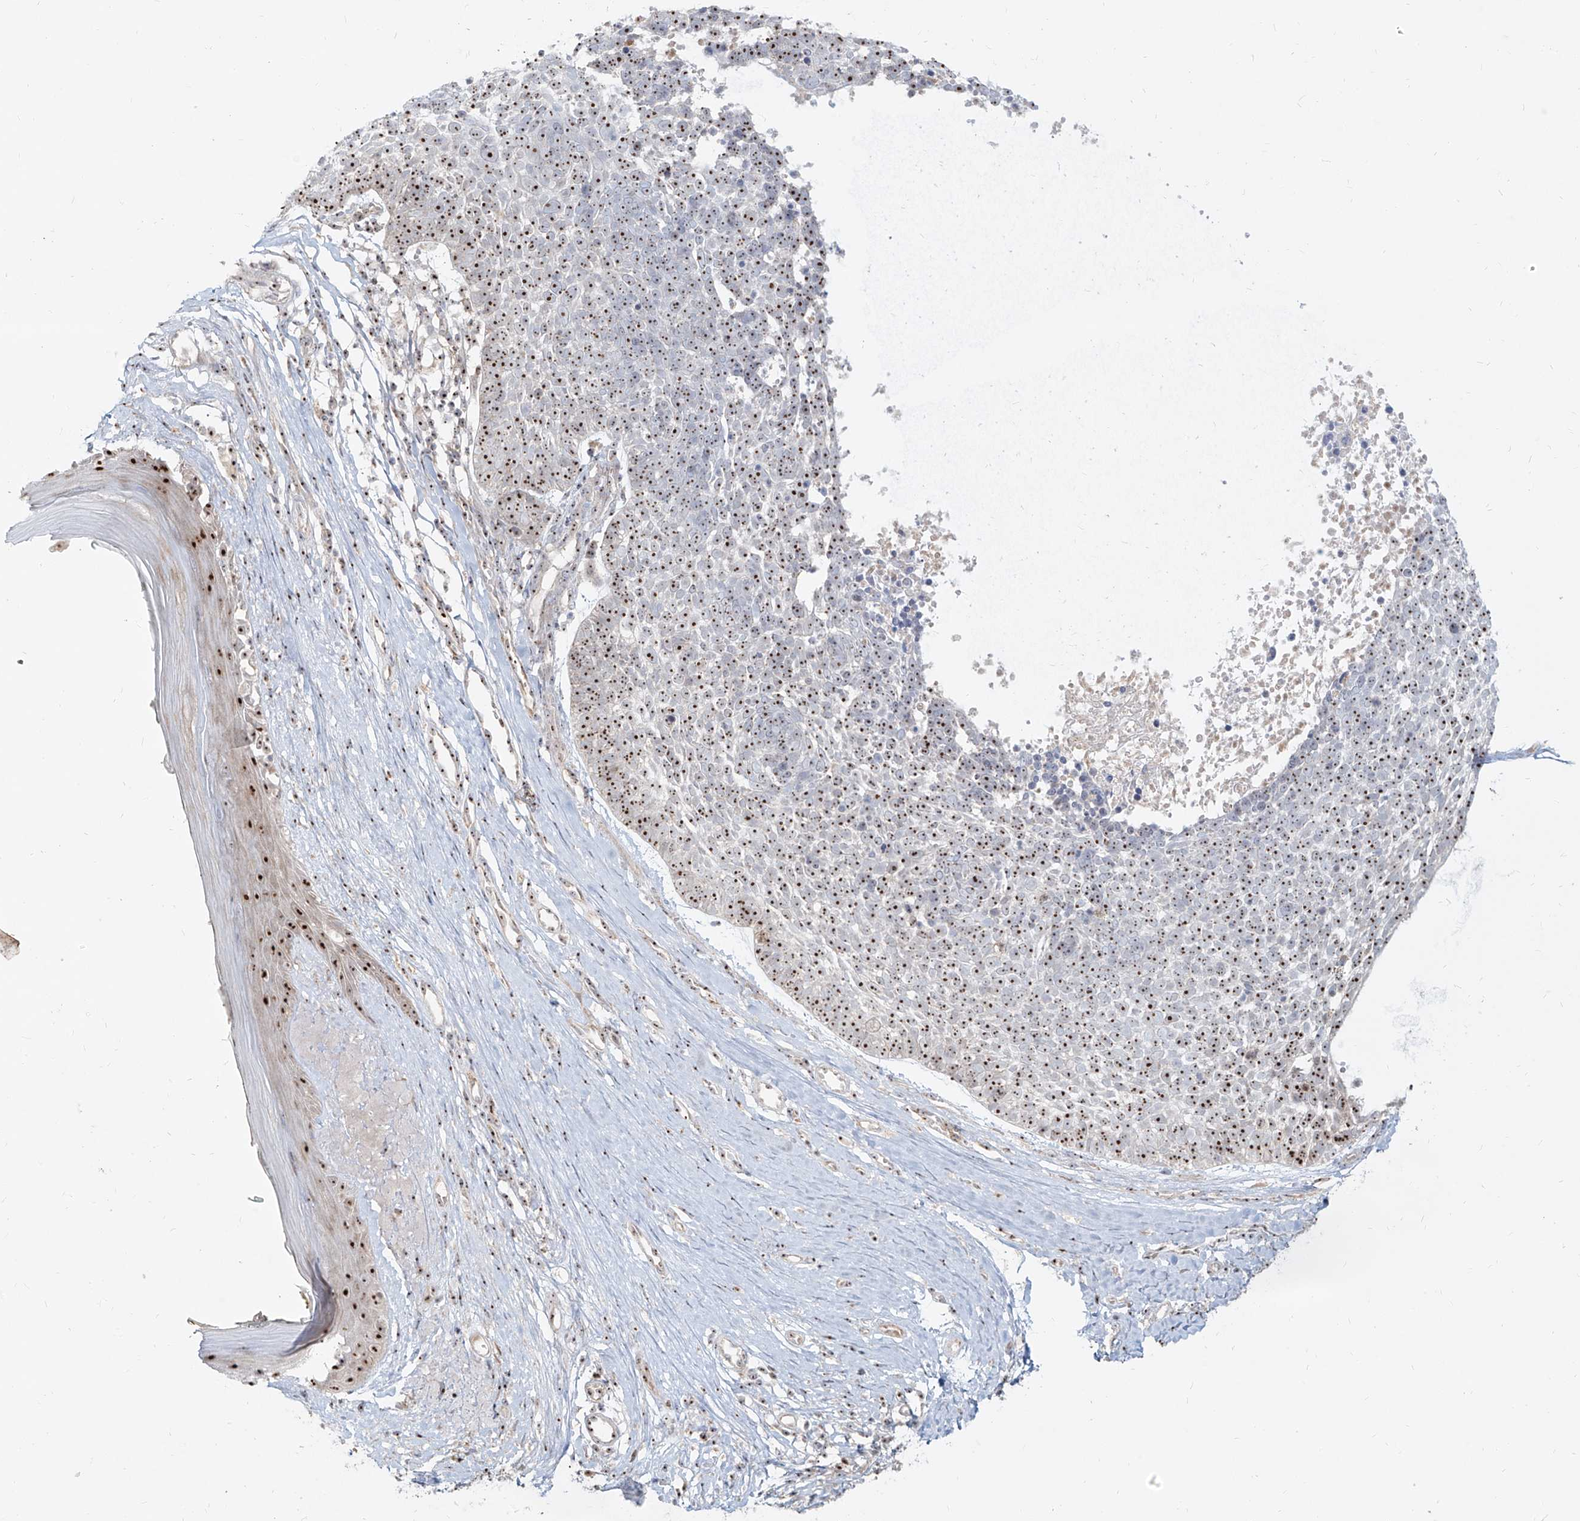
{"staining": {"intensity": "strong", "quantity": ">75%", "location": "nuclear"}, "tissue": "skin cancer", "cell_type": "Tumor cells", "image_type": "cancer", "snomed": [{"axis": "morphology", "description": "Basal cell carcinoma"}, {"axis": "topography", "description": "Skin"}], "caption": "A brown stain highlights strong nuclear positivity of a protein in basal cell carcinoma (skin) tumor cells. The staining was performed using DAB (3,3'-diaminobenzidine) to visualize the protein expression in brown, while the nuclei were stained in blue with hematoxylin (Magnification: 20x).", "gene": "BYSL", "patient": {"sex": "female", "age": 81}}